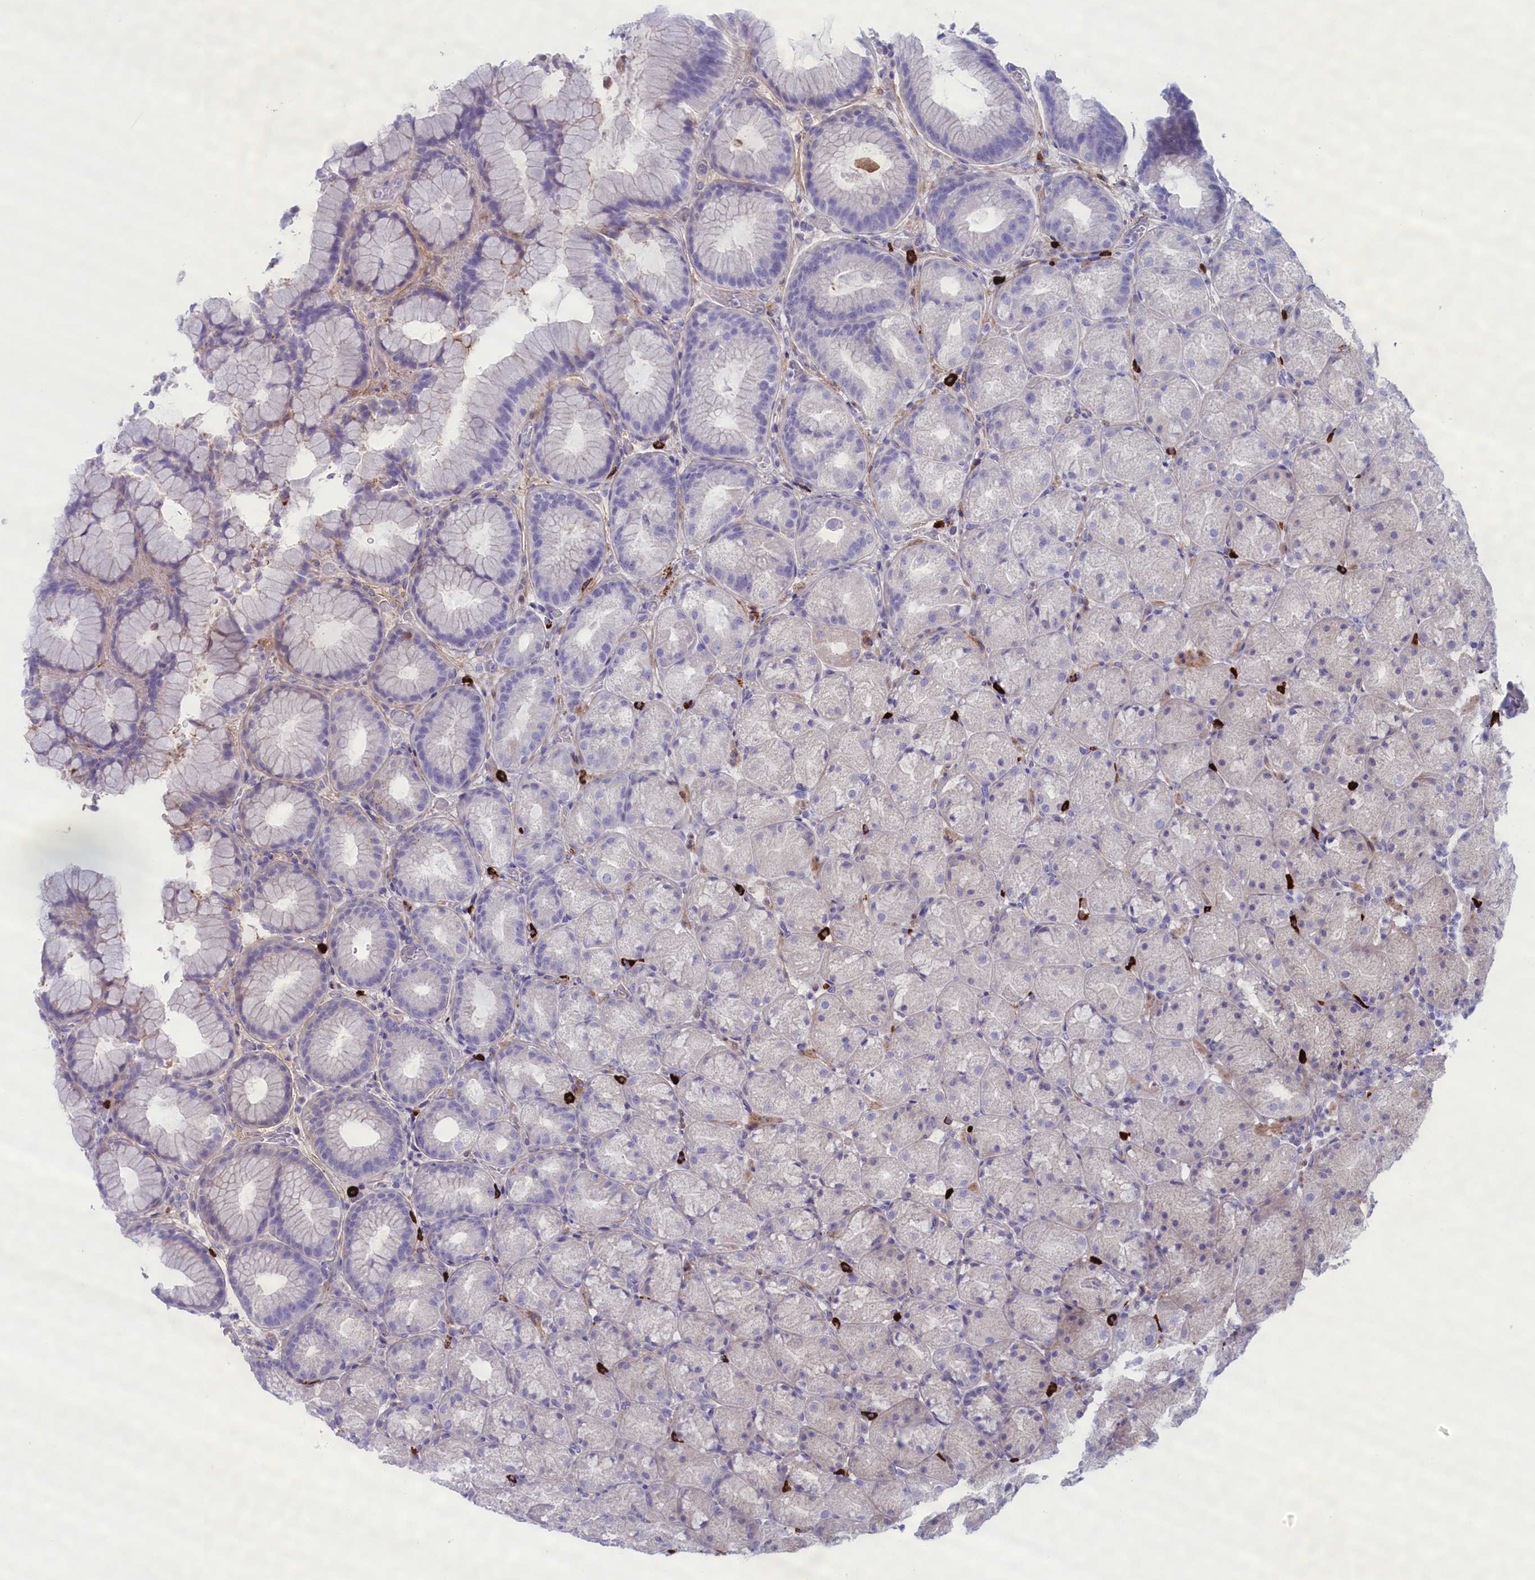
{"staining": {"intensity": "weak", "quantity": "<25%", "location": "cytoplasmic/membranous"}, "tissue": "stomach", "cell_type": "Glandular cells", "image_type": "normal", "snomed": [{"axis": "morphology", "description": "Normal tissue, NOS"}, {"axis": "topography", "description": "Stomach, upper"}, {"axis": "topography", "description": "Stomach"}], "caption": "Protein analysis of benign stomach reveals no significant staining in glandular cells. (DAB (3,3'-diaminobenzidine) IHC, high magnification).", "gene": "MPV17L2", "patient": {"sex": "male", "age": 48}}